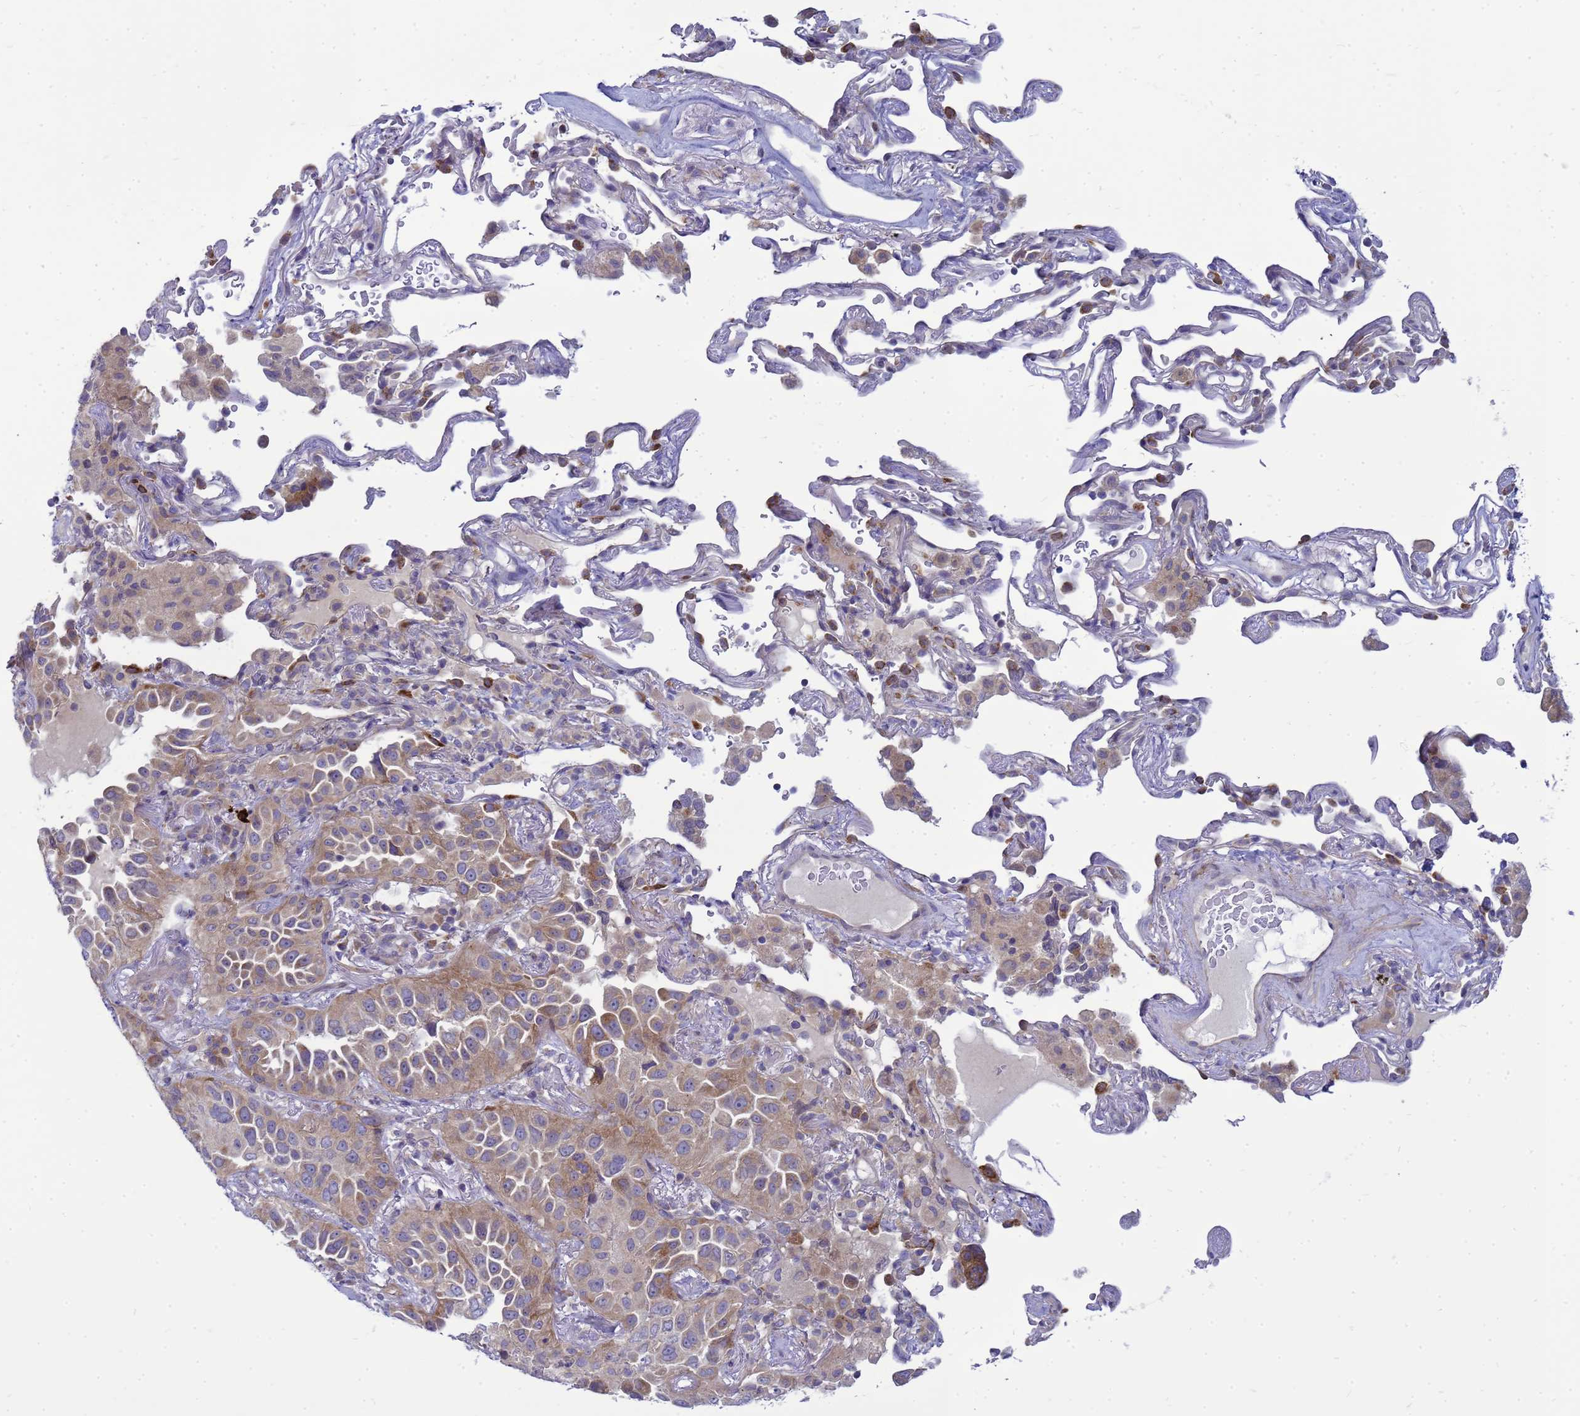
{"staining": {"intensity": "moderate", "quantity": ">75%", "location": "cytoplasmic/membranous"}, "tissue": "lung cancer", "cell_type": "Tumor cells", "image_type": "cancer", "snomed": [{"axis": "morphology", "description": "Adenocarcinoma, NOS"}, {"axis": "topography", "description": "Lung"}], "caption": "Lung cancer (adenocarcinoma) stained with IHC reveals moderate cytoplasmic/membranous staining in about >75% of tumor cells.", "gene": "MON1B", "patient": {"sex": "female", "age": 69}}